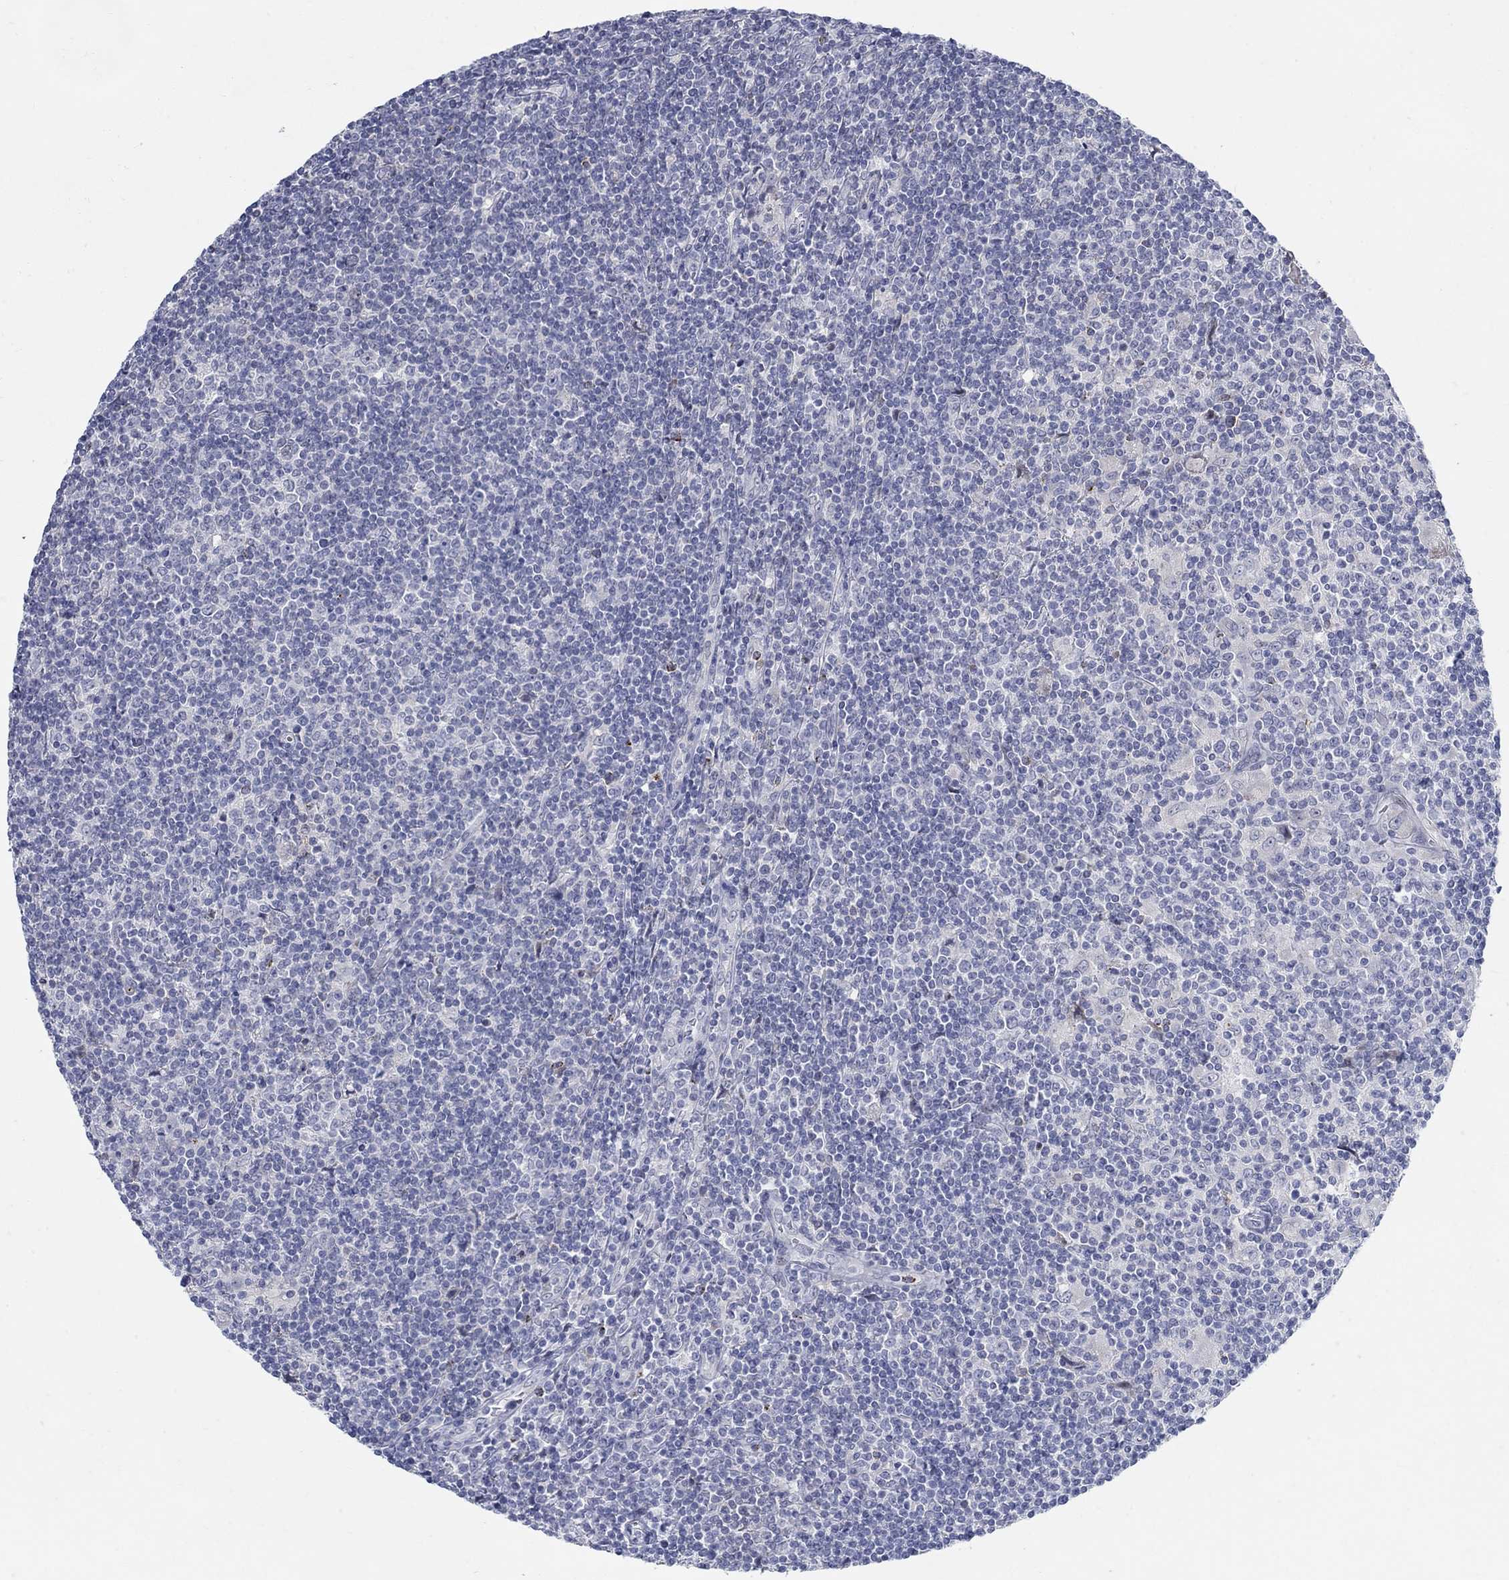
{"staining": {"intensity": "negative", "quantity": "none", "location": "none"}, "tissue": "lymphoma", "cell_type": "Tumor cells", "image_type": "cancer", "snomed": [{"axis": "morphology", "description": "Hodgkin's disease, NOS"}, {"axis": "topography", "description": "Lymph node"}], "caption": "The histopathology image reveals no significant expression in tumor cells of Hodgkin's disease. The staining is performed using DAB brown chromogen with nuclei counter-stained in using hematoxylin.", "gene": "ANO7", "patient": {"sex": "male", "age": 40}}